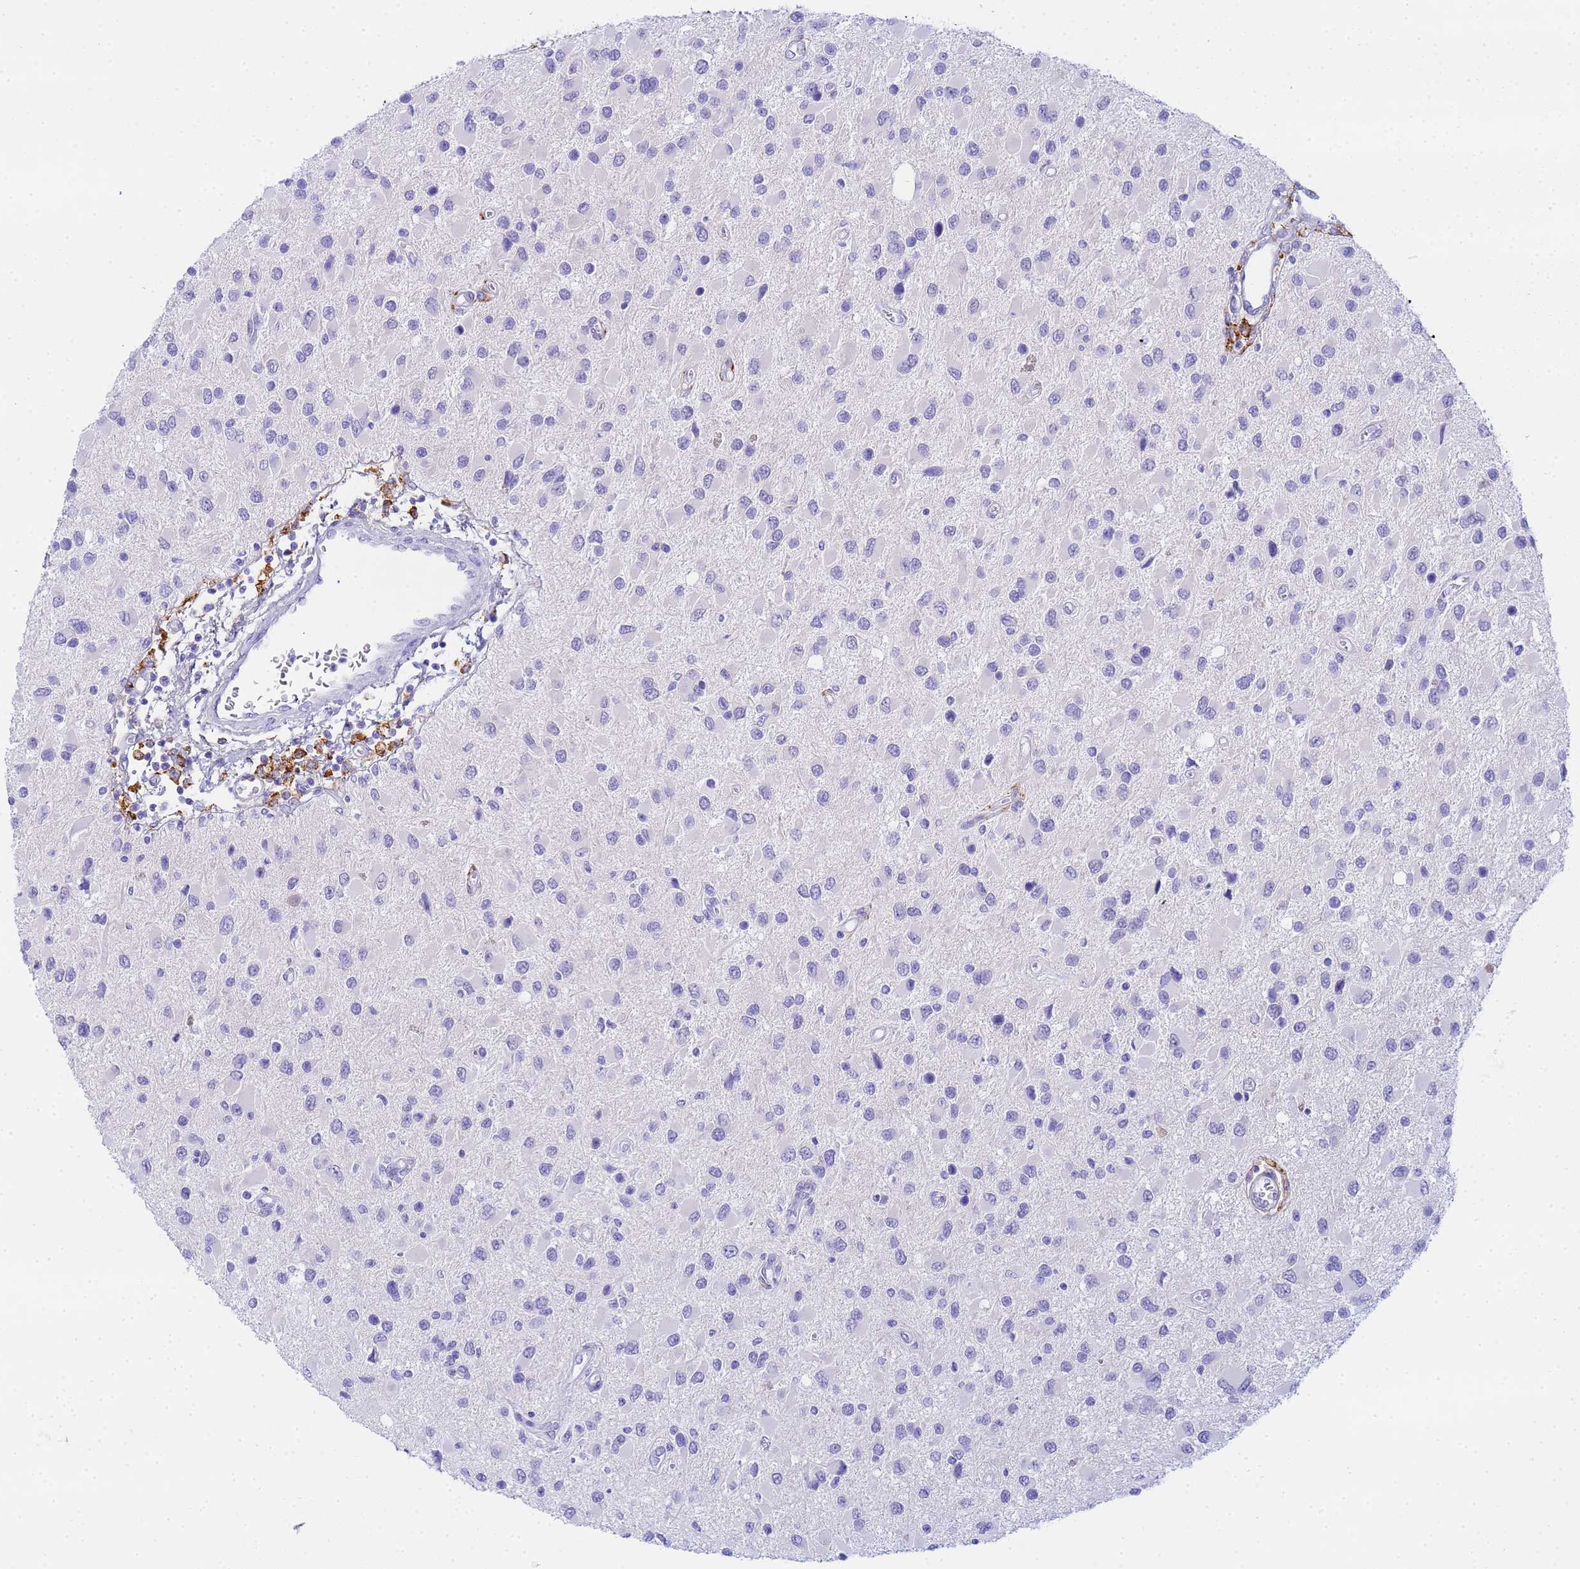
{"staining": {"intensity": "negative", "quantity": "none", "location": "none"}, "tissue": "glioma", "cell_type": "Tumor cells", "image_type": "cancer", "snomed": [{"axis": "morphology", "description": "Glioma, malignant, High grade"}, {"axis": "topography", "description": "Brain"}], "caption": "Tumor cells show no significant protein staining in glioma.", "gene": "AQP12A", "patient": {"sex": "male", "age": 53}}